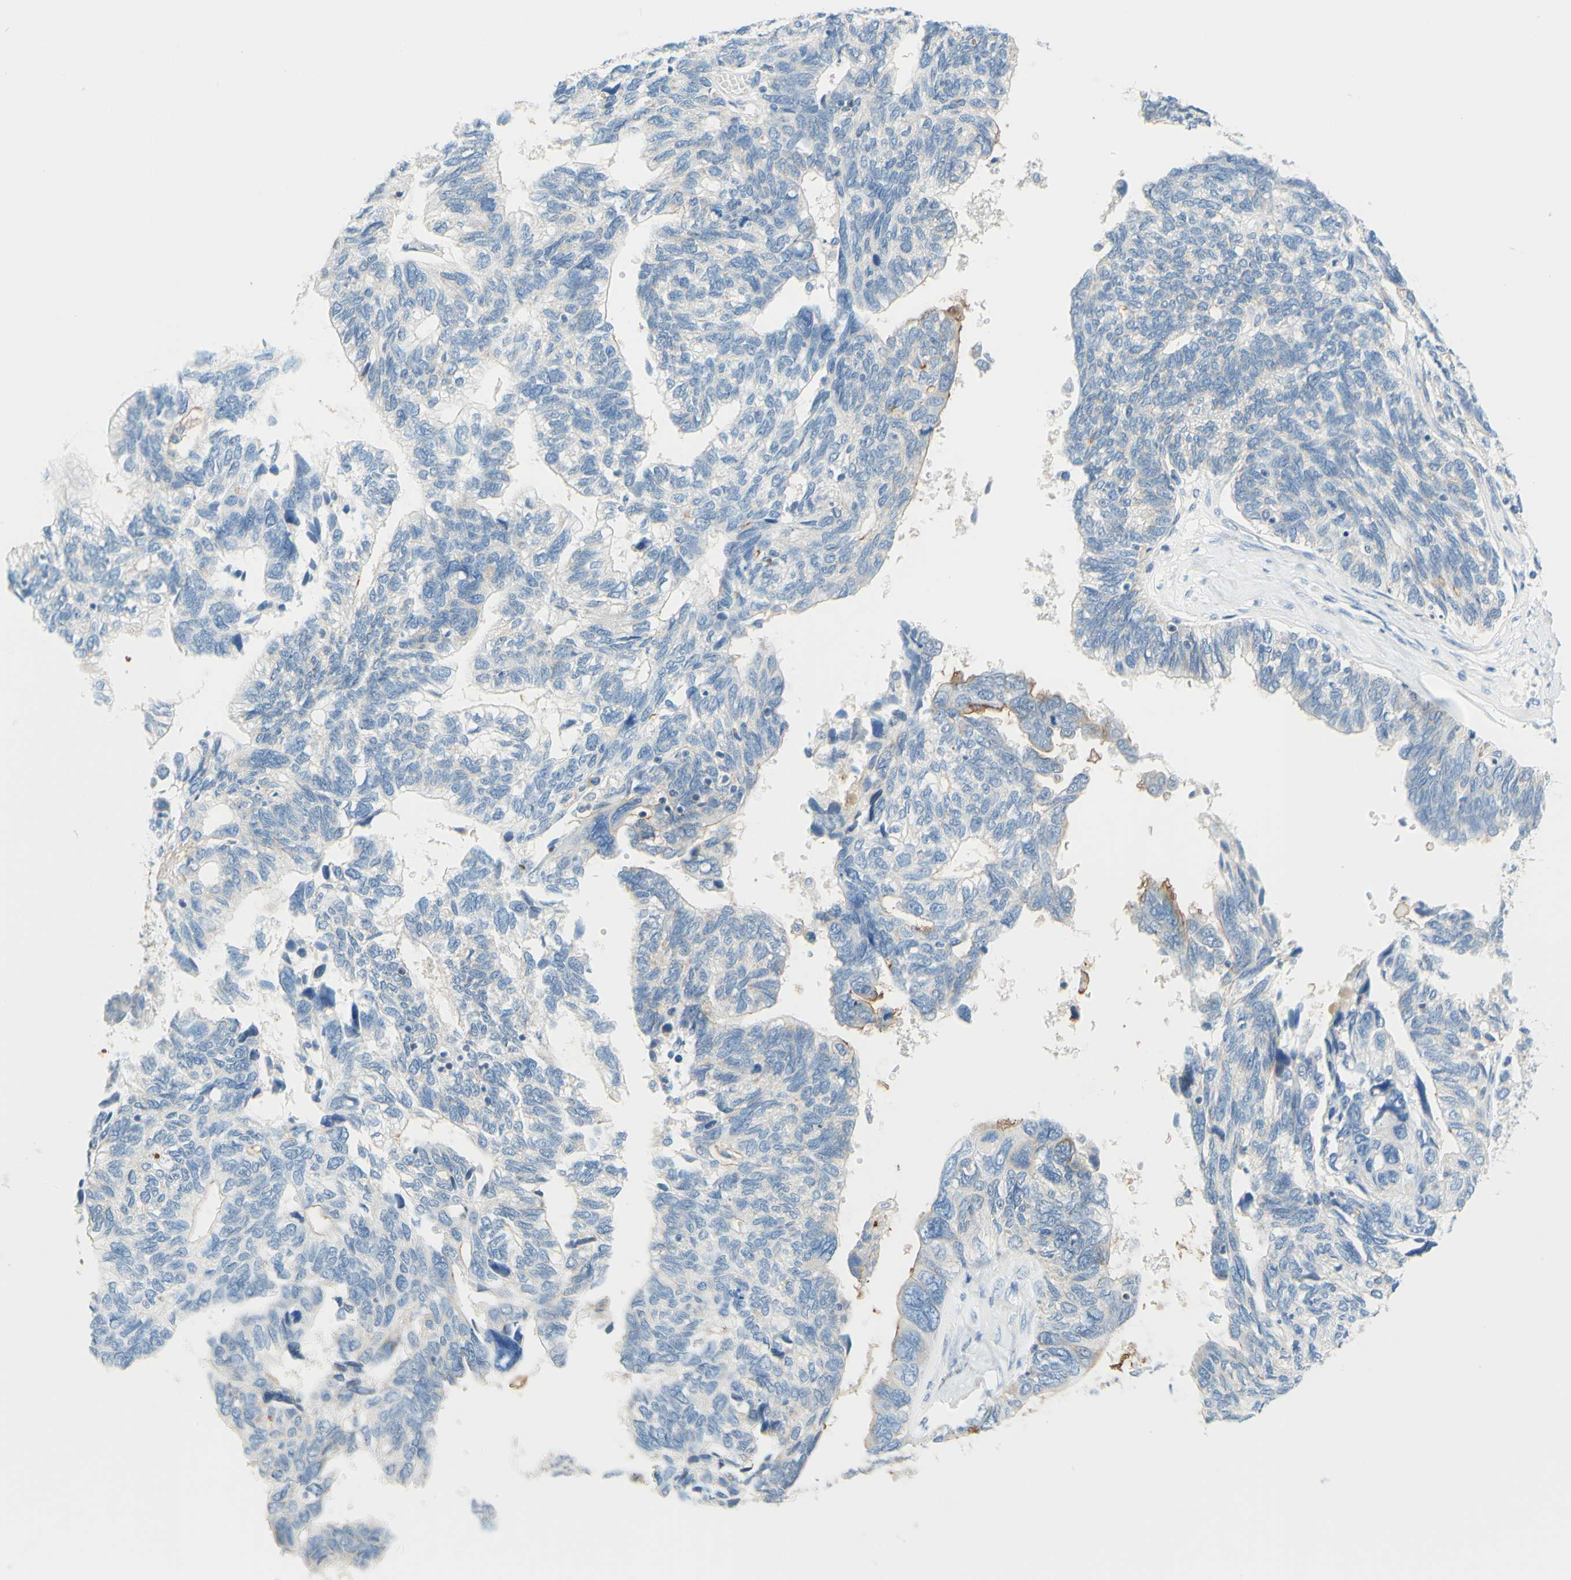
{"staining": {"intensity": "negative", "quantity": "none", "location": "none"}, "tissue": "ovarian cancer", "cell_type": "Tumor cells", "image_type": "cancer", "snomed": [{"axis": "morphology", "description": "Cystadenocarcinoma, serous, NOS"}, {"axis": "topography", "description": "Ovary"}], "caption": "This is an immunohistochemistry image of ovarian cancer (serous cystadenocarcinoma). There is no positivity in tumor cells.", "gene": "TREM2", "patient": {"sex": "female", "age": 79}}